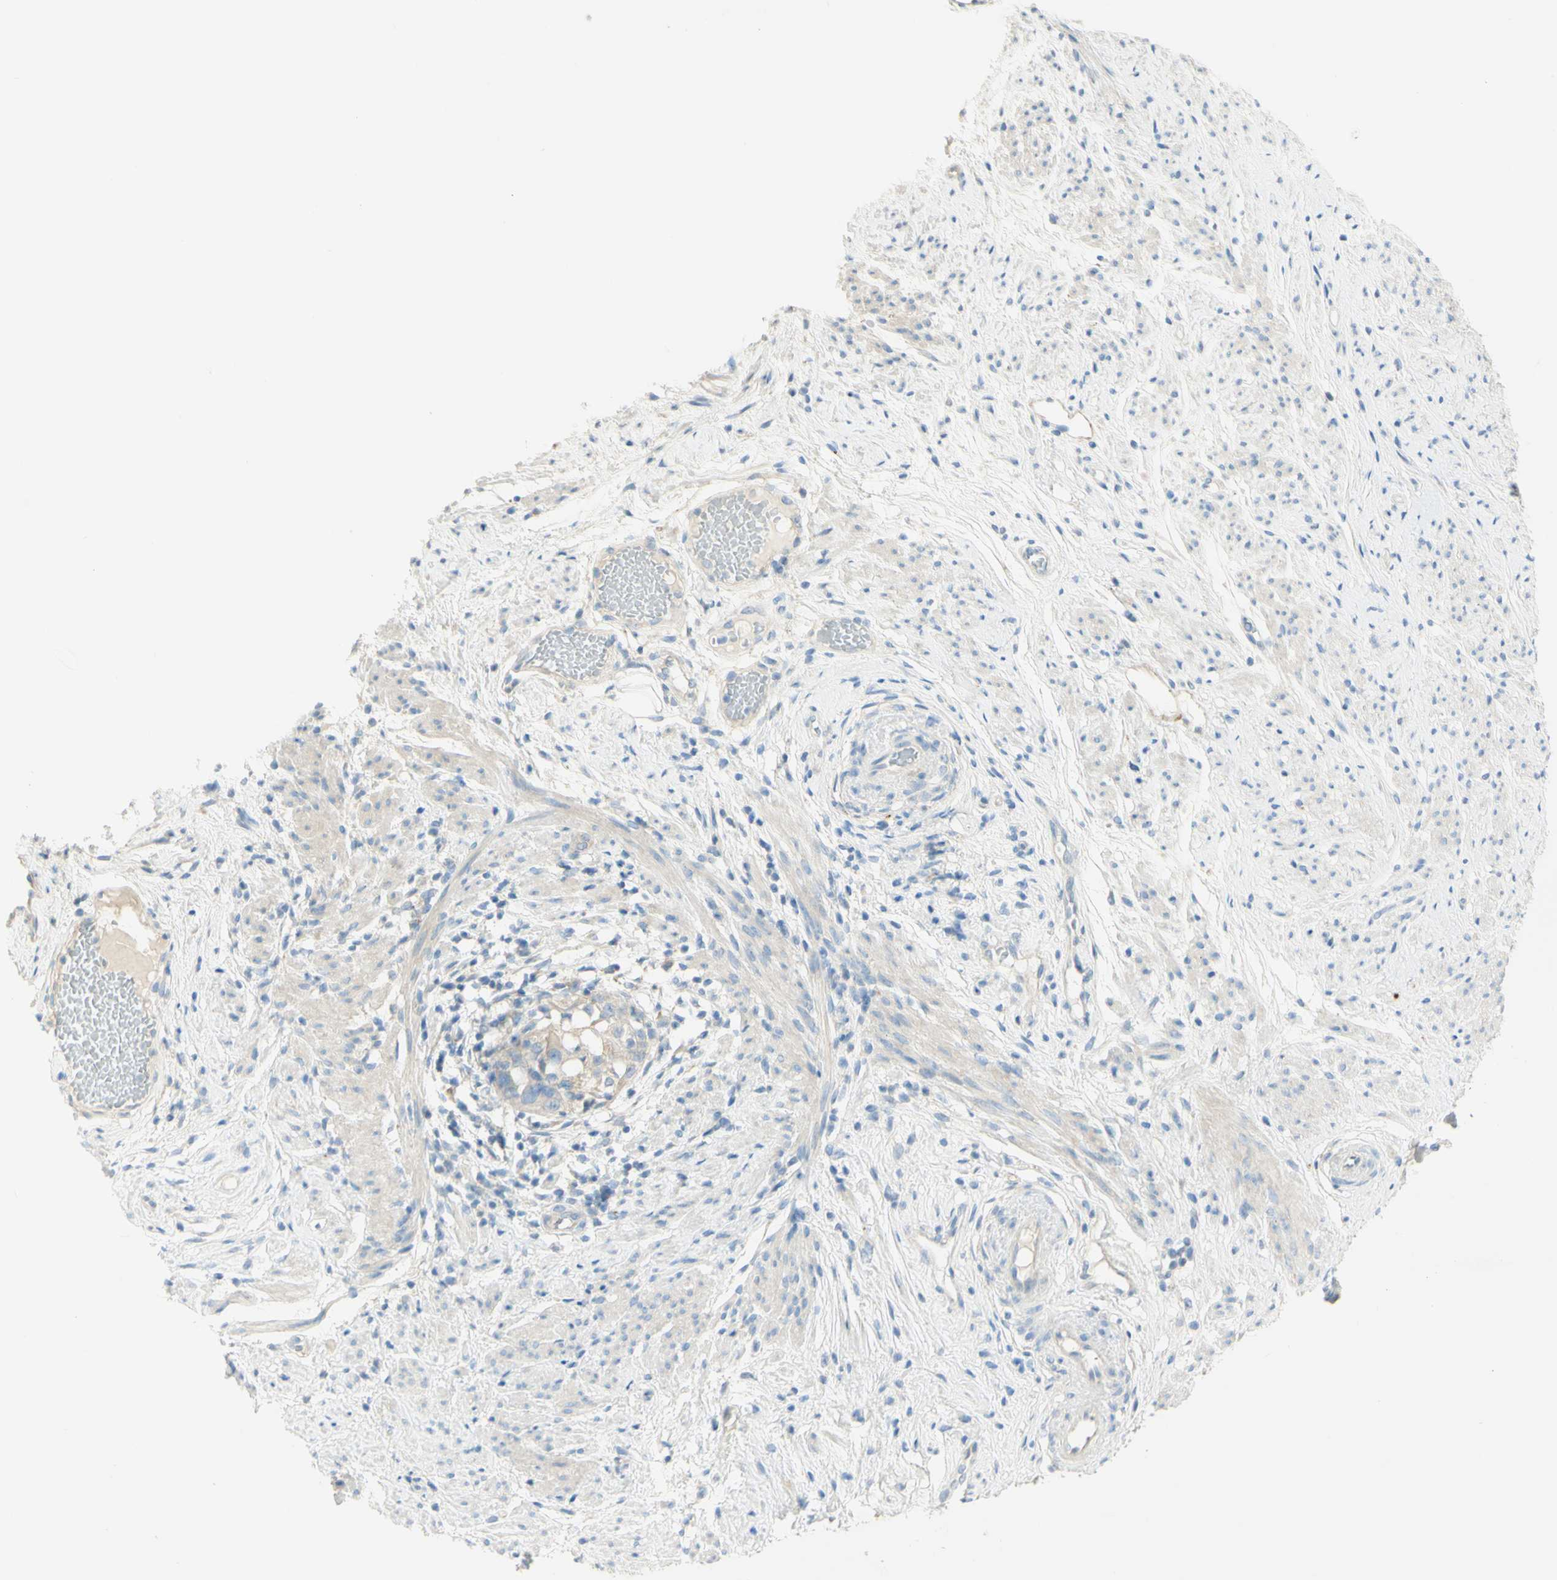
{"staining": {"intensity": "negative", "quantity": "none", "location": "none"}, "tissue": "endometrial cancer", "cell_type": "Tumor cells", "image_type": "cancer", "snomed": [{"axis": "morphology", "description": "Adenocarcinoma, NOS"}, {"axis": "topography", "description": "Endometrium"}], "caption": "Immunohistochemistry (IHC) micrograph of endometrial adenocarcinoma stained for a protein (brown), which shows no expression in tumor cells.", "gene": "GCNT3", "patient": {"sex": "female", "age": 85}}